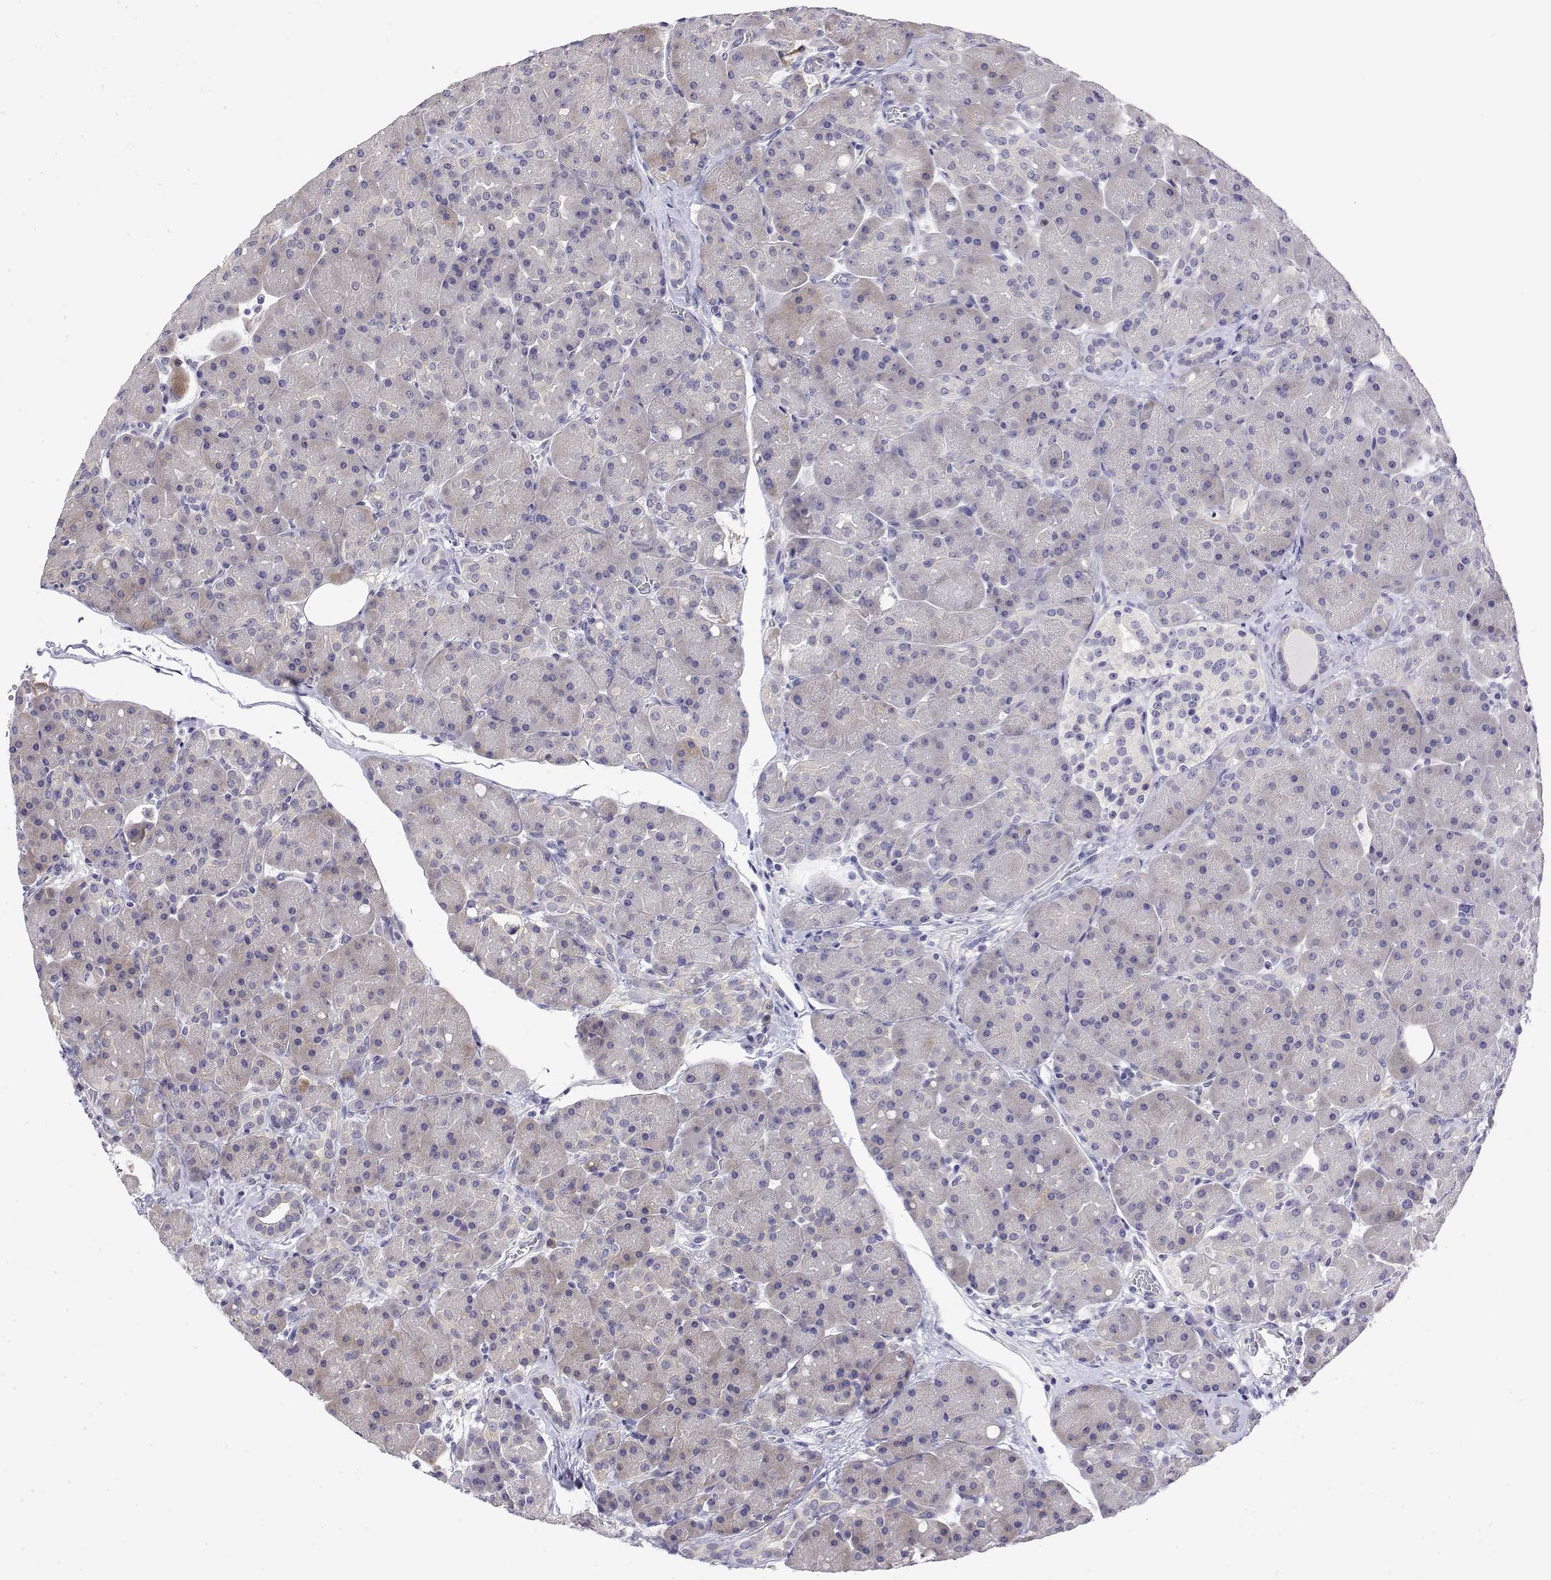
{"staining": {"intensity": "negative", "quantity": "none", "location": "none"}, "tissue": "pancreas", "cell_type": "Exocrine glandular cells", "image_type": "normal", "snomed": [{"axis": "morphology", "description": "Normal tissue, NOS"}, {"axis": "topography", "description": "Pancreas"}], "caption": "A micrograph of pancreas stained for a protein reveals no brown staining in exocrine glandular cells. (DAB IHC visualized using brightfield microscopy, high magnification).", "gene": "LY6D", "patient": {"sex": "male", "age": 55}}